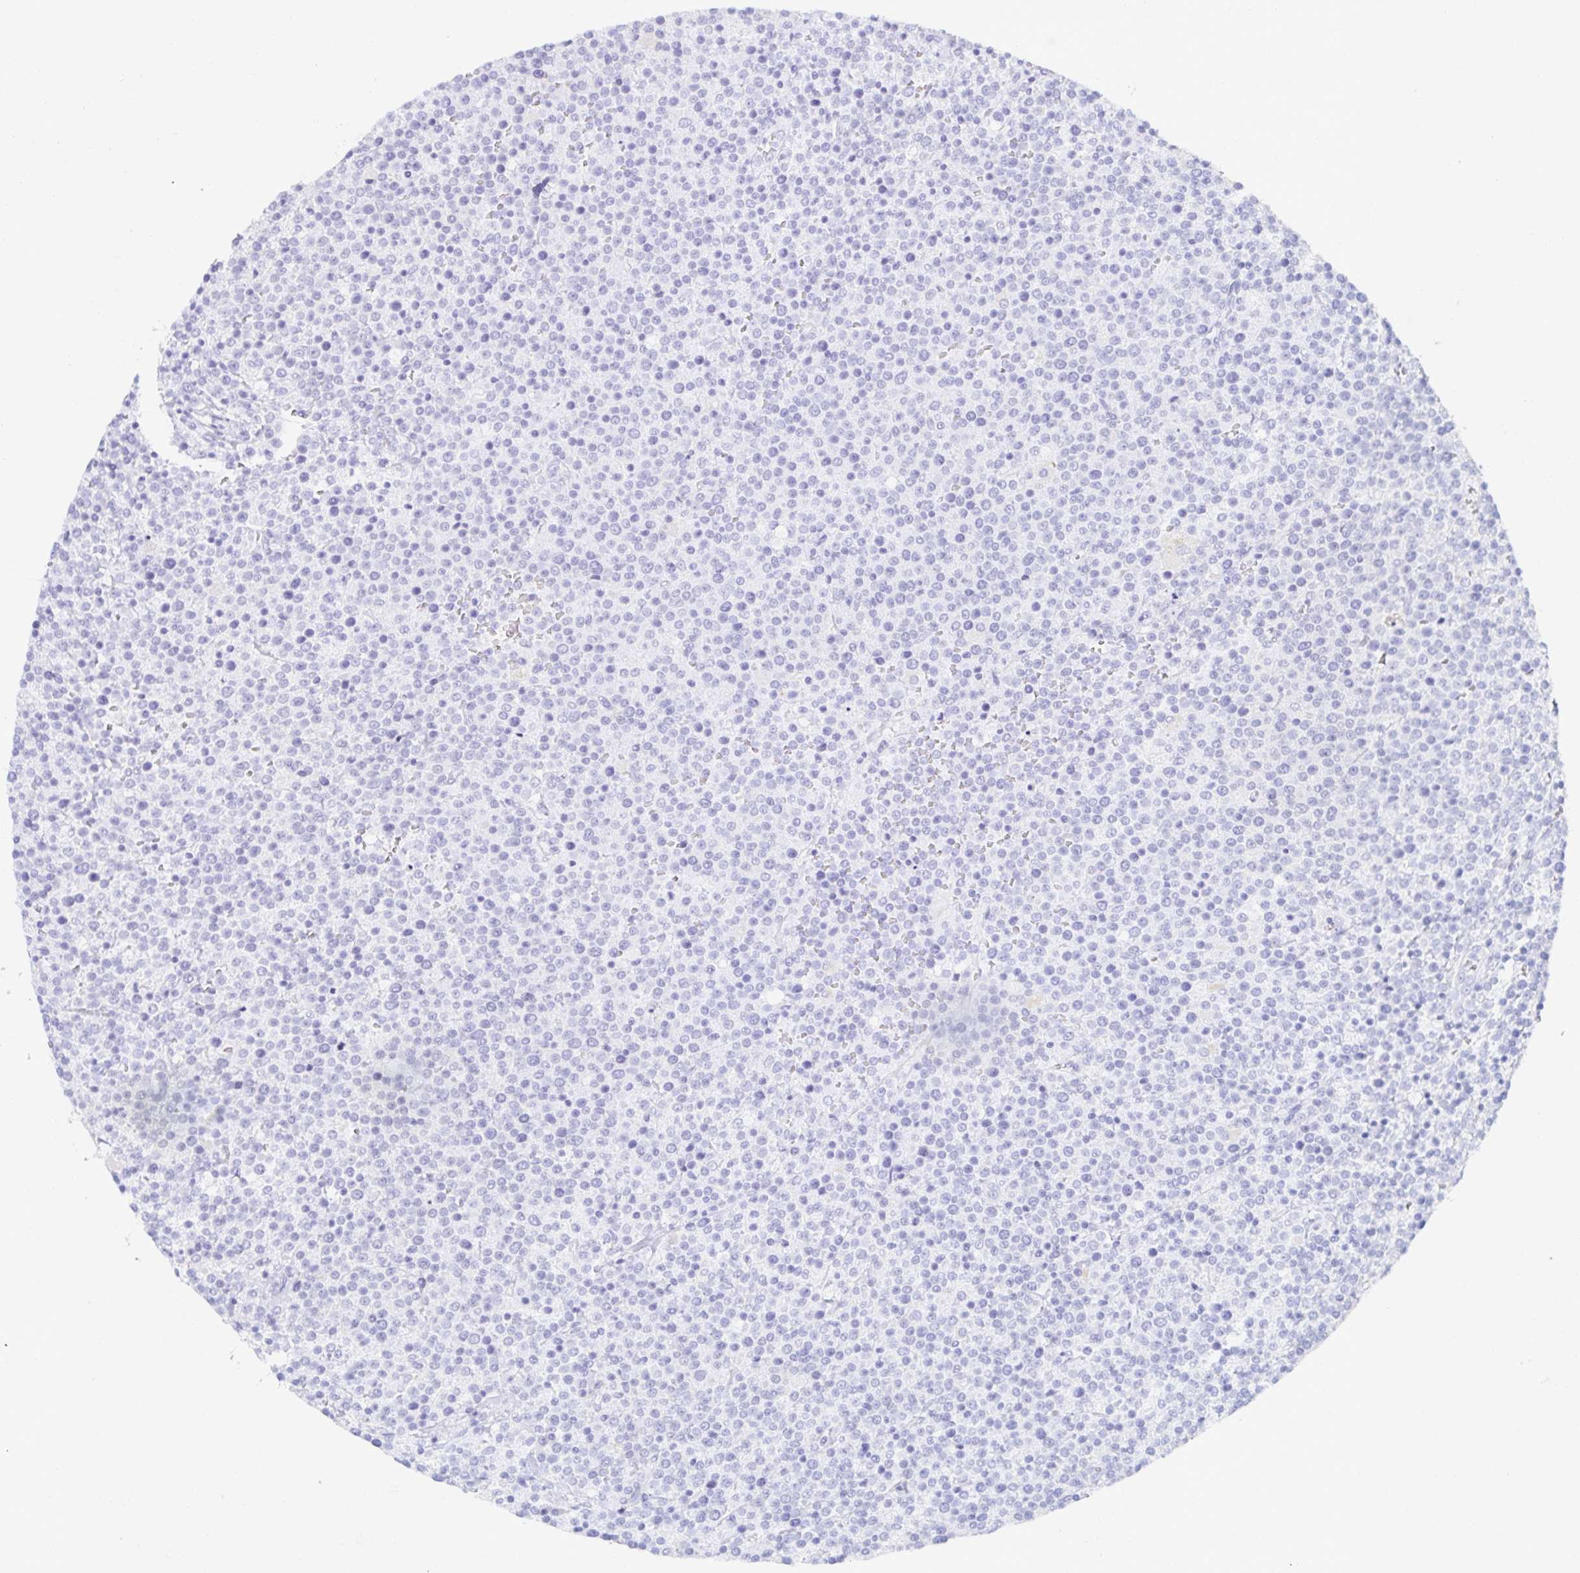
{"staining": {"intensity": "negative", "quantity": "none", "location": "none"}, "tissue": "lymphoma", "cell_type": "Tumor cells", "image_type": "cancer", "snomed": [{"axis": "morphology", "description": "Malignant lymphoma, non-Hodgkin's type, High grade"}, {"axis": "topography", "description": "Lymph node"}], "caption": "High power microscopy histopathology image of an IHC photomicrograph of malignant lymphoma, non-Hodgkin's type (high-grade), revealing no significant positivity in tumor cells. The staining is performed using DAB brown chromogen with nuclei counter-stained in using hematoxylin.", "gene": "MON2", "patient": {"sex": "male", "age": 61}}